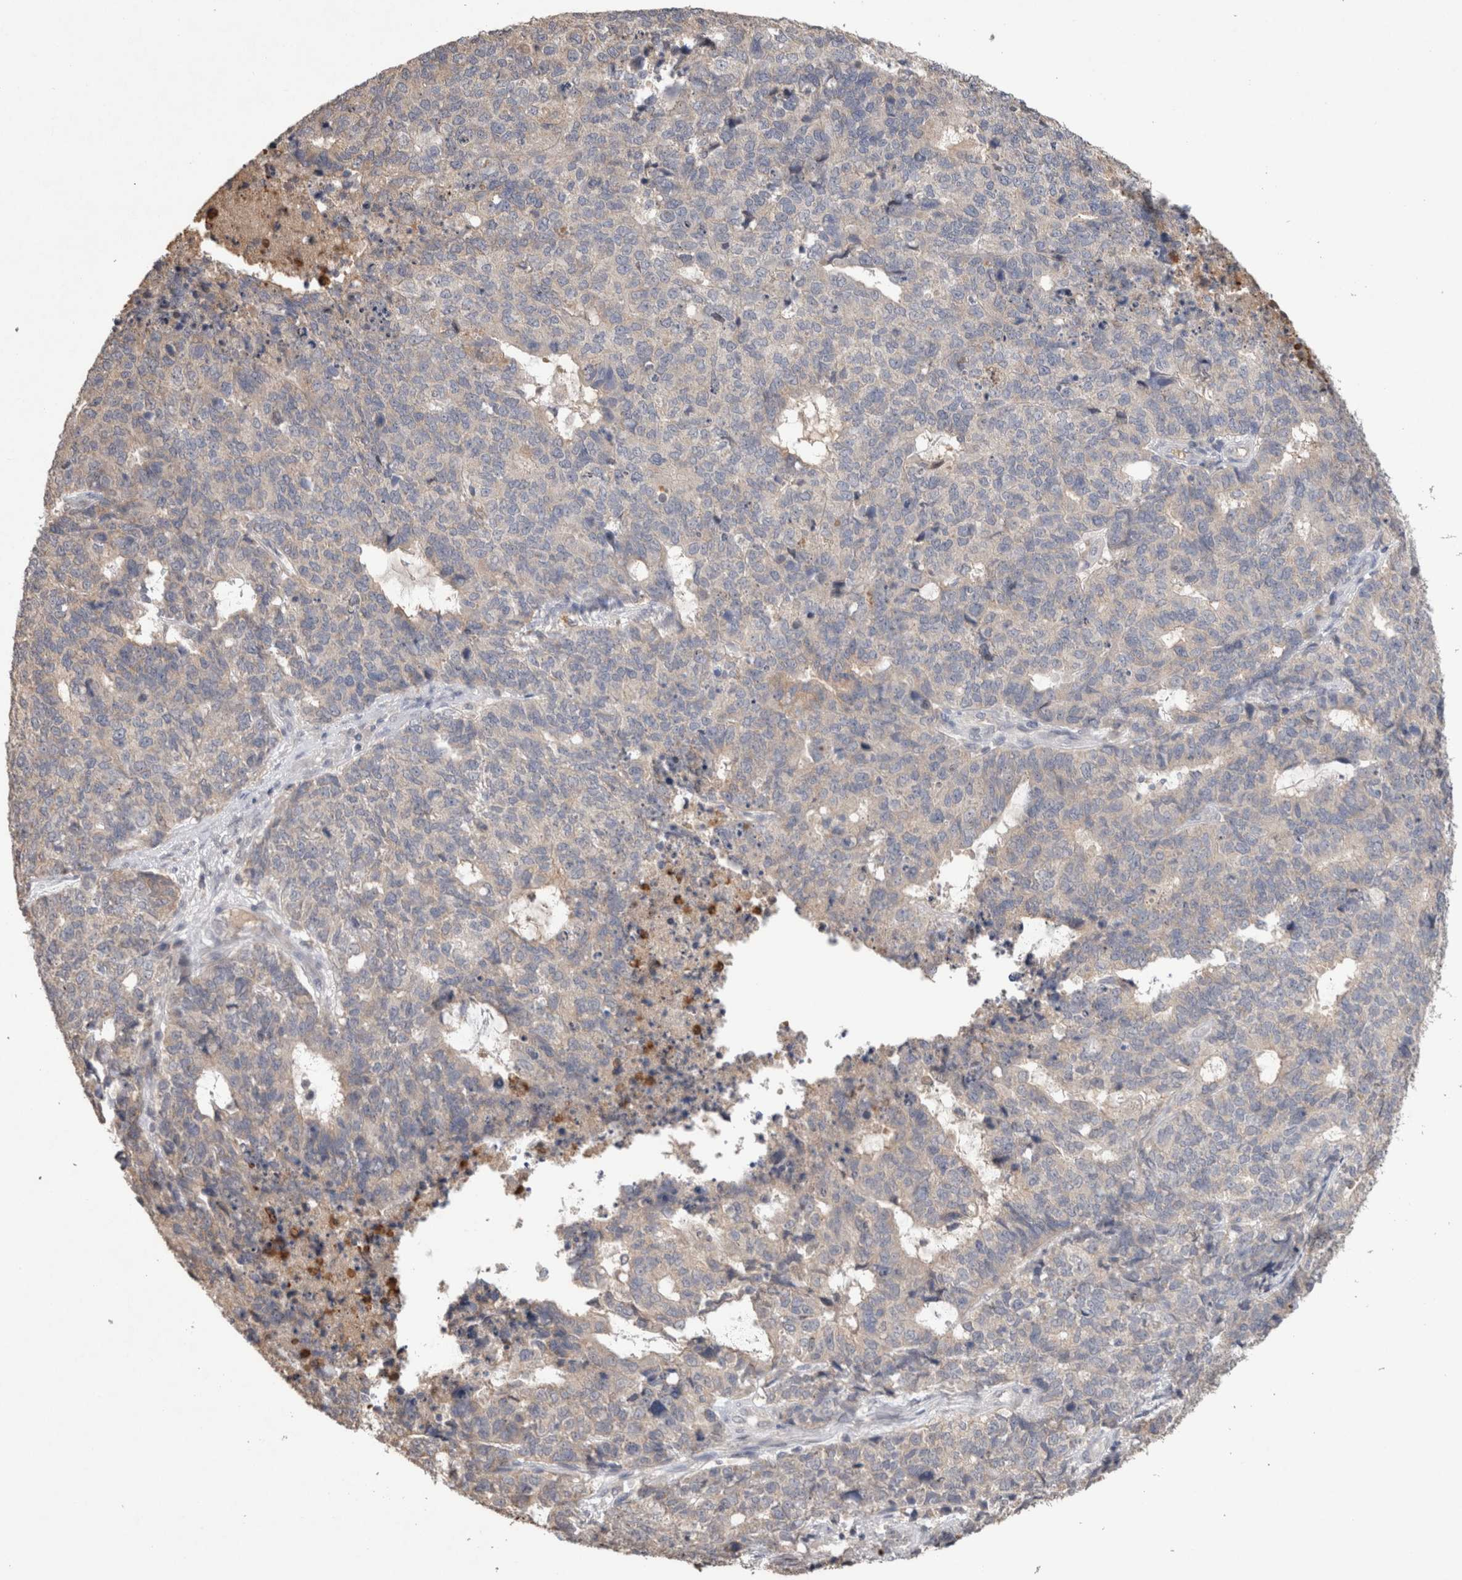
{"staining": {"intensity": "negative", "quantity": "none", "location": "none"}, "tissue": "cervical cancer", "cell_type": "Tumor cells", "image_type": "cancer", "snomed": [{"axis": "morphology", "description": "Squamous cell carcinoma, NOS"}, {"axis": "topography", "description": "Cervix"}], "caption": "Cervical cancer (squamous cell carcinoma) was stained to show a protein in brown. There is no significant positivity in tumor cells.", "gene": "FABP7", "patient": {"sex": "female", "age": 63}}